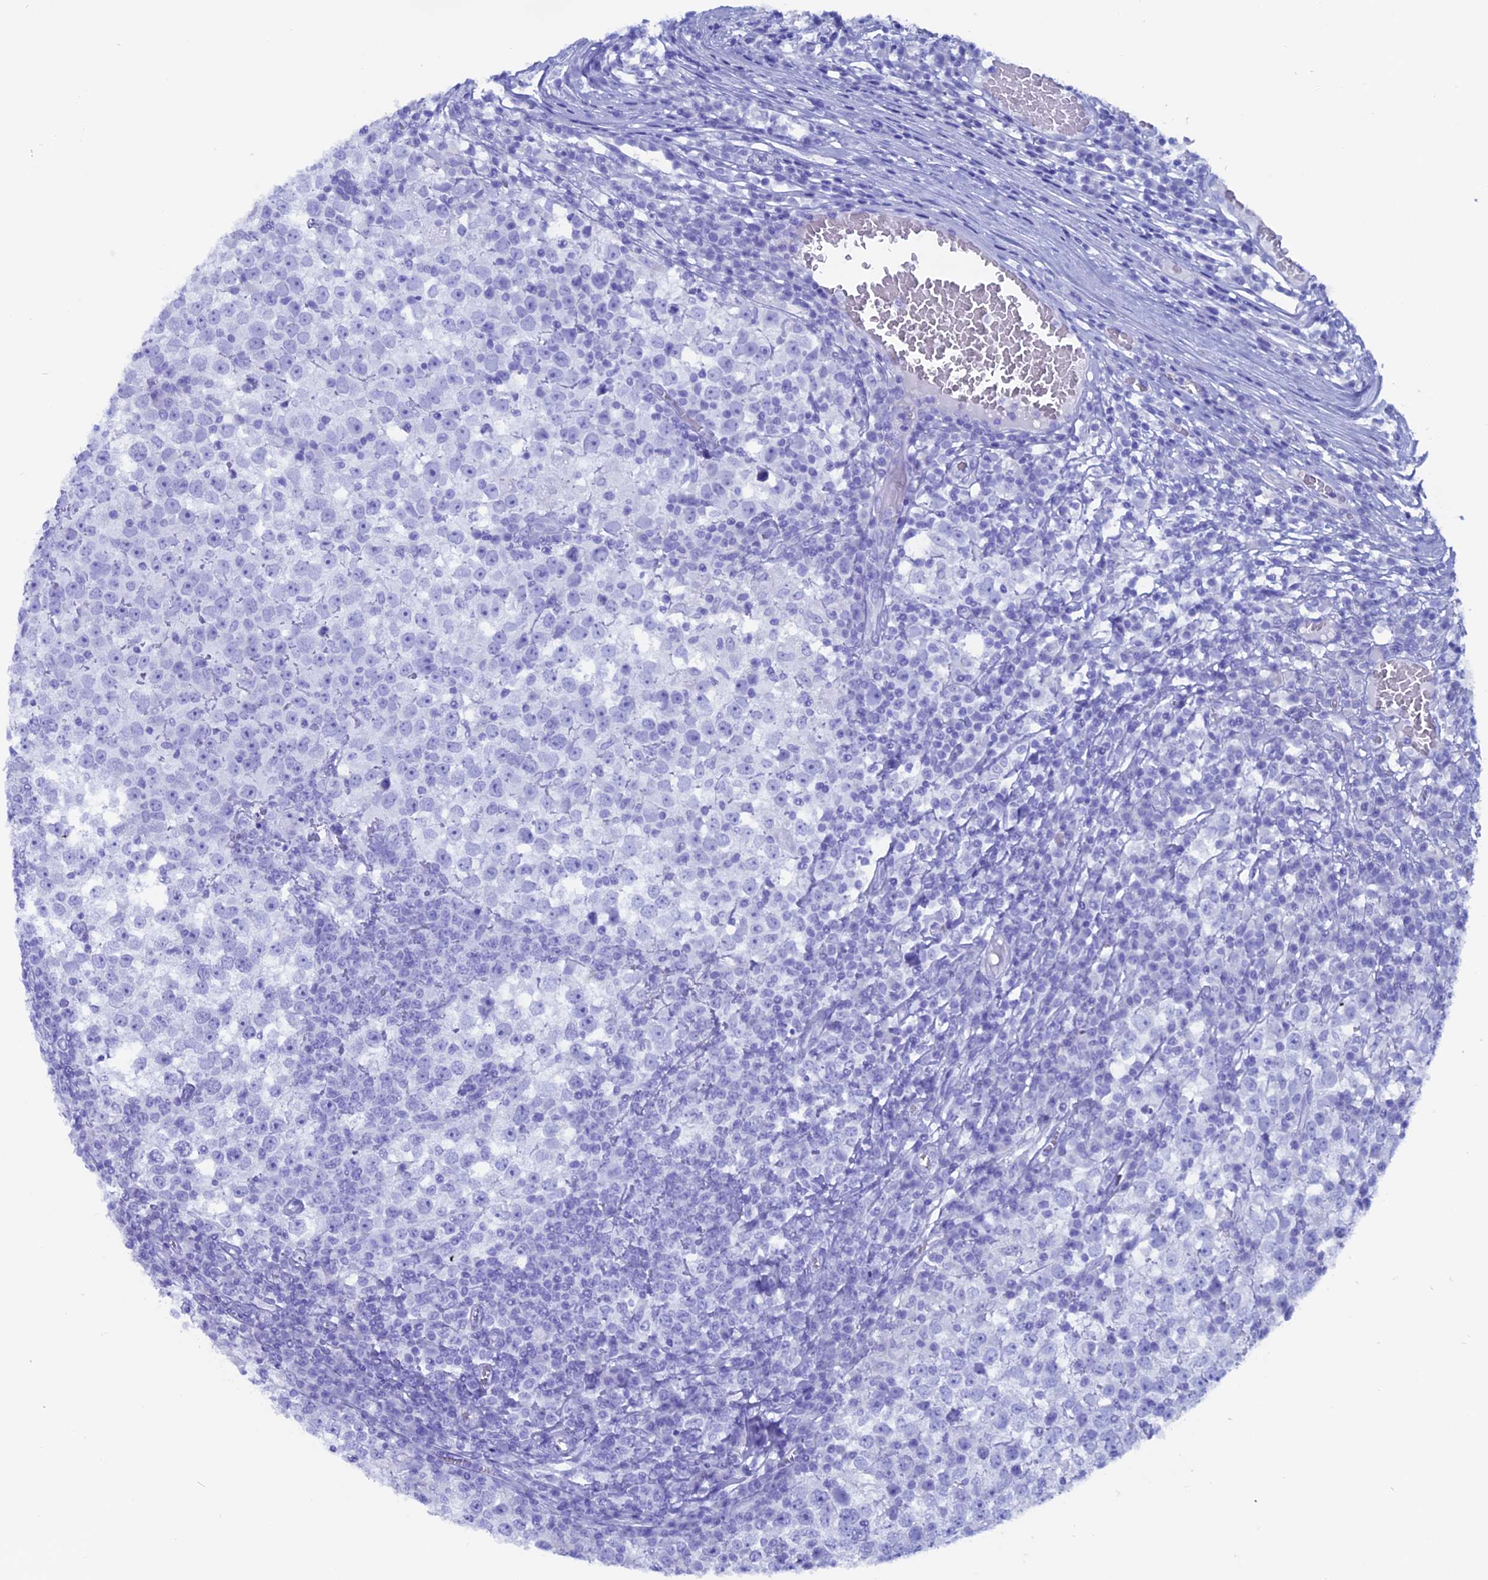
{"staining": {"intensity": "negative", "quantity": "none", "location": "none"}, "tissue": "testis cancer", "cell_type": "Tumor cells", "image_type": "cancer", "snomed": [{"axis": "morphology", "description": "Seminoma, NOS"}, {"axis": "topography", "description": "Testis"}], "caption": "This is a micrograph of IHC staining of testis seminoma, which shows no expression in tumor cells. (DAB immunohistochemistry (IHC) visualized using brightfield microscopy, high magnification).", "gene": "ANKRD29", "patient": {"sex": "male", "age": 65}}